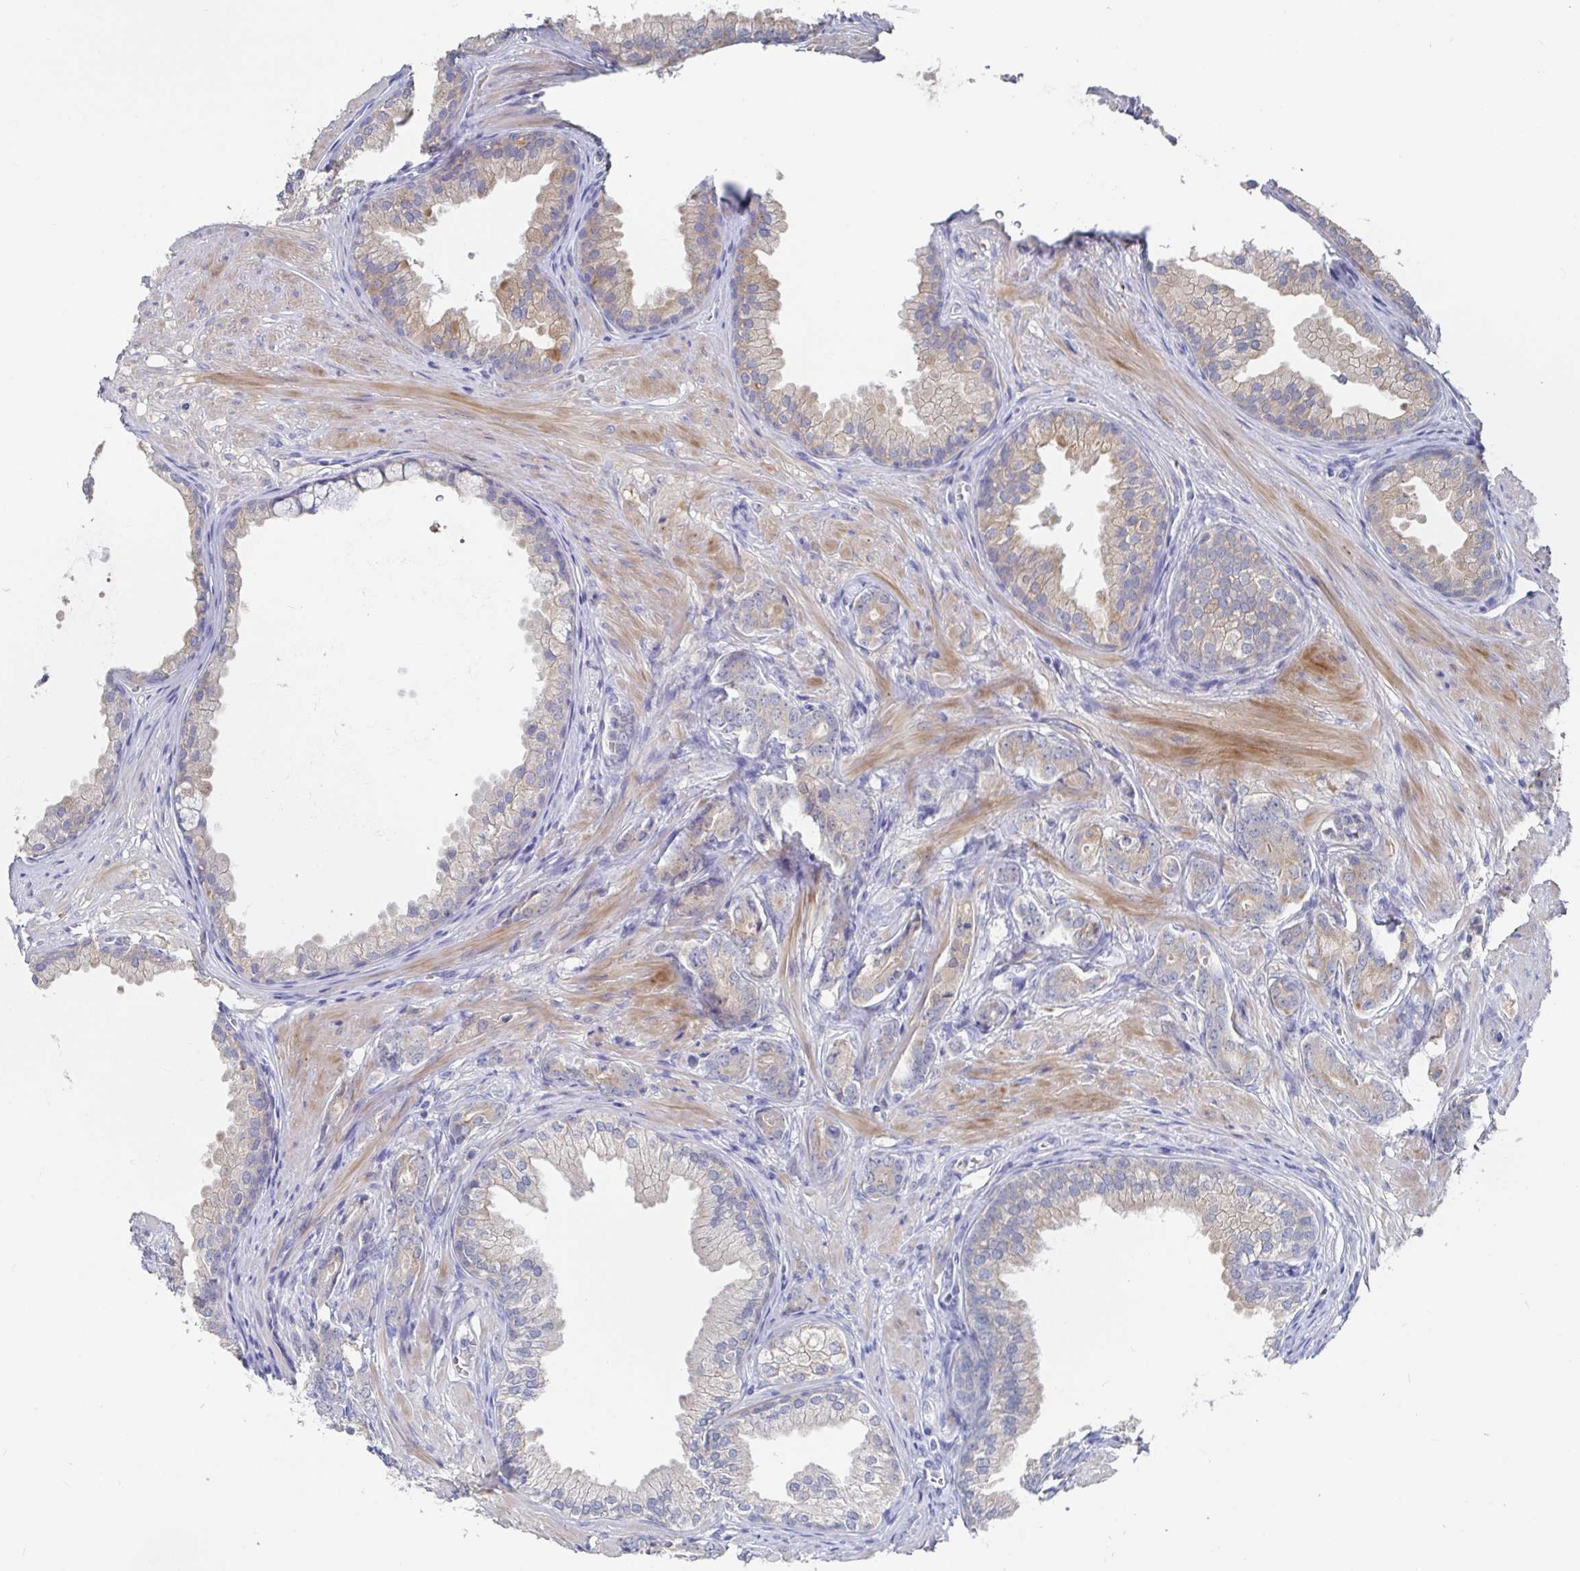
{"staining": {"intensity": "negative", "quantity": "none", "location": "none"}, "tissue": "prostate cancer", "cell_type": "Tumor cells", "image_type": "cancer", "snomed": [{"axis": "morphology", "description": "Adenocarcinoma, High grade"}, {"axis": "topography", "description": "Prostate"}], "caption": "The micrograph exhibits no staining of tumor cells in prostate cancer.", "gene": "GPR148", "patient": {"sex": "male", "age": 56}}